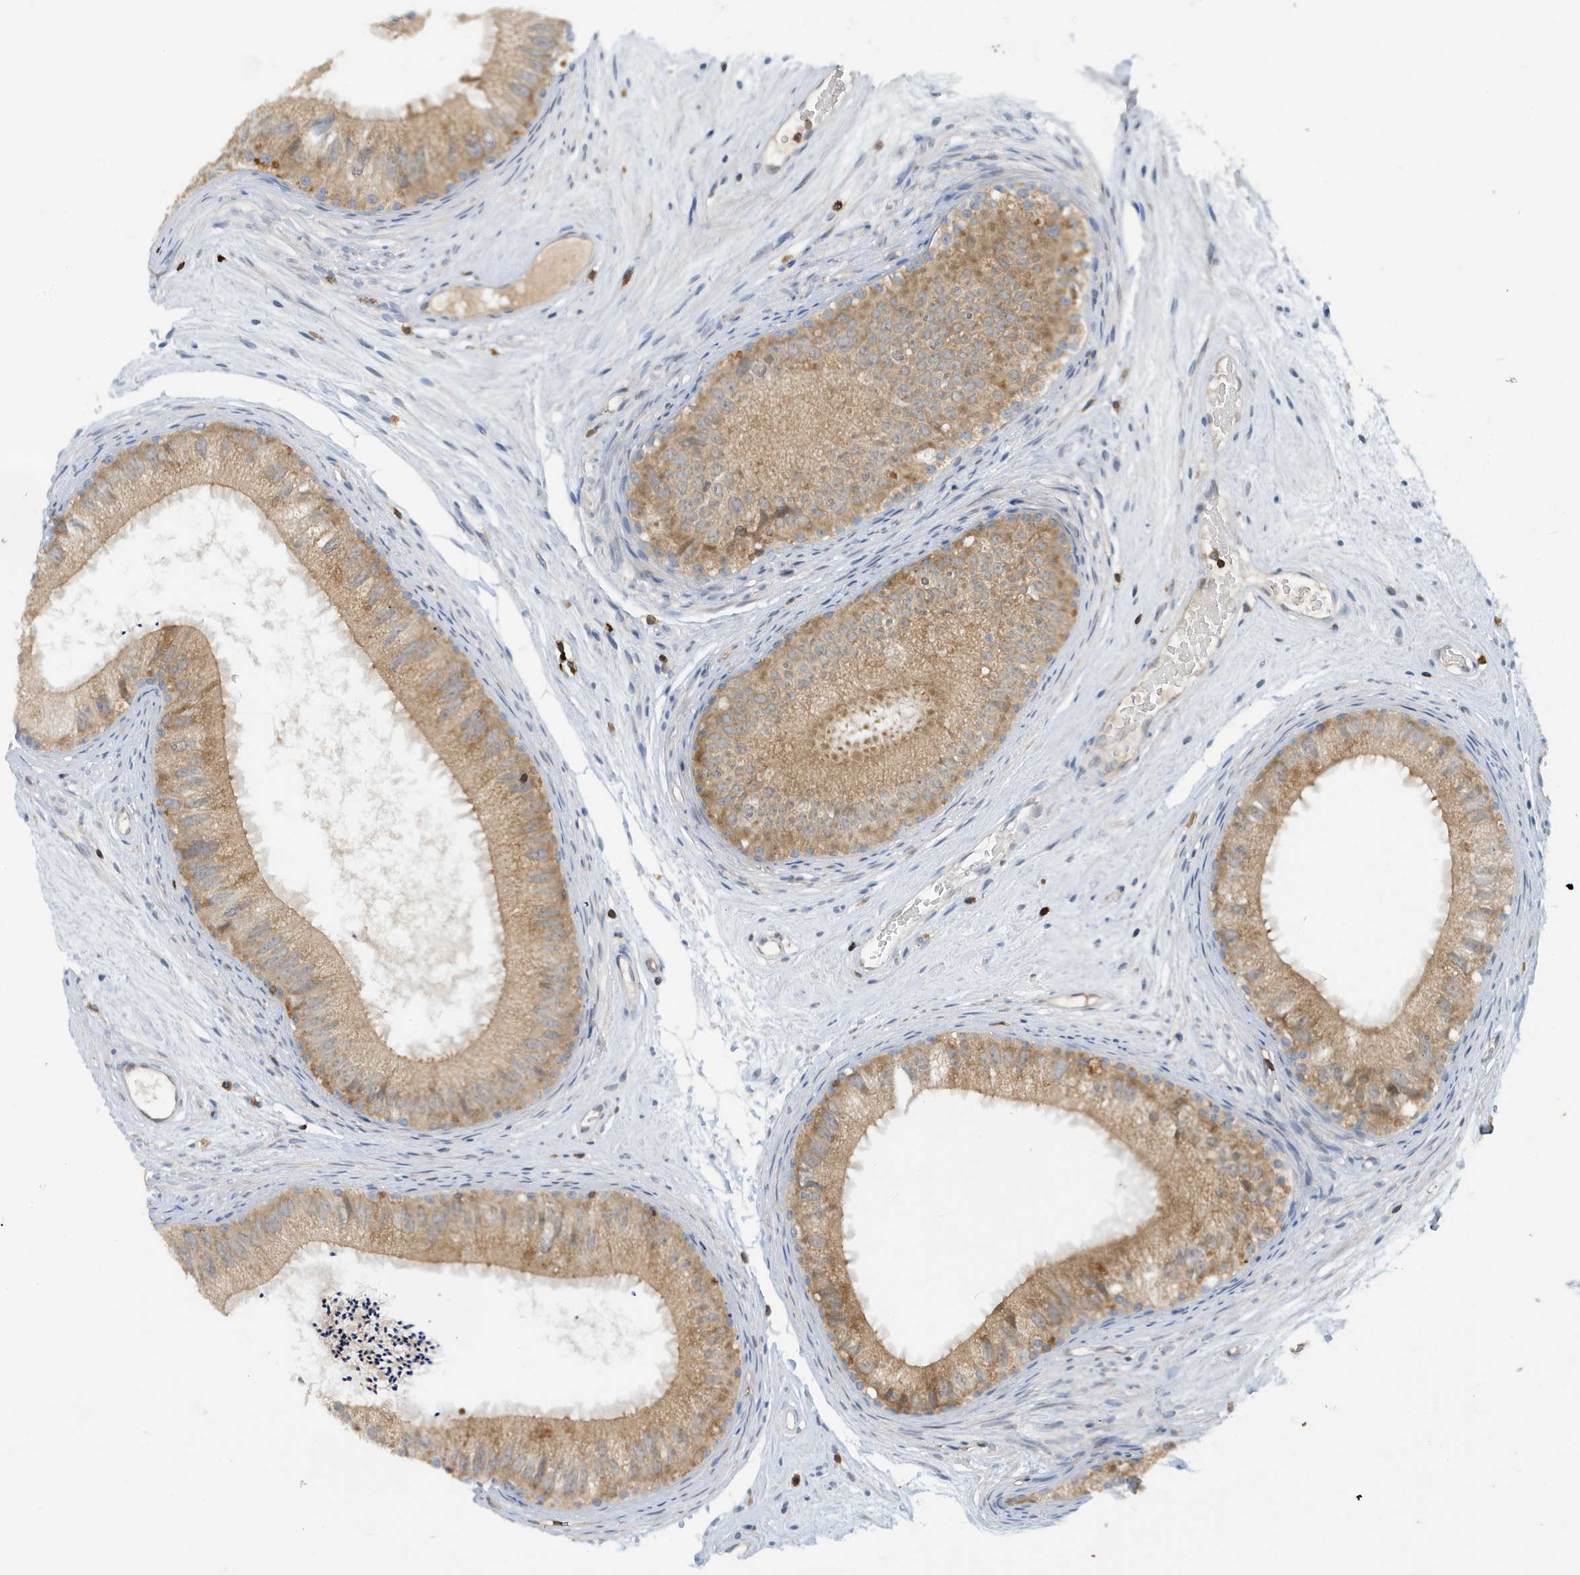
{"staining": {"intensity": "moderate", "quantity": "25%-75%", "location": "cytoplasmic/membranous"}, "tissue": "epididymis", "cell_type": "Glandular cells", "image_type": "normal", "snomed": [{"axis": "morphology", "description": "Normal tissue, NOS"}, {"axis": "topography", "description": "Epididymis"}], "caption": "This is a micrograph of immunohistochemistry (IHC) staining of normal epididymis, which shows moderate expression in the cytoplasmic/membranous of glandular cells.", "gene": "NSUN3", "patient": {"sex": "male", "age": 77}}